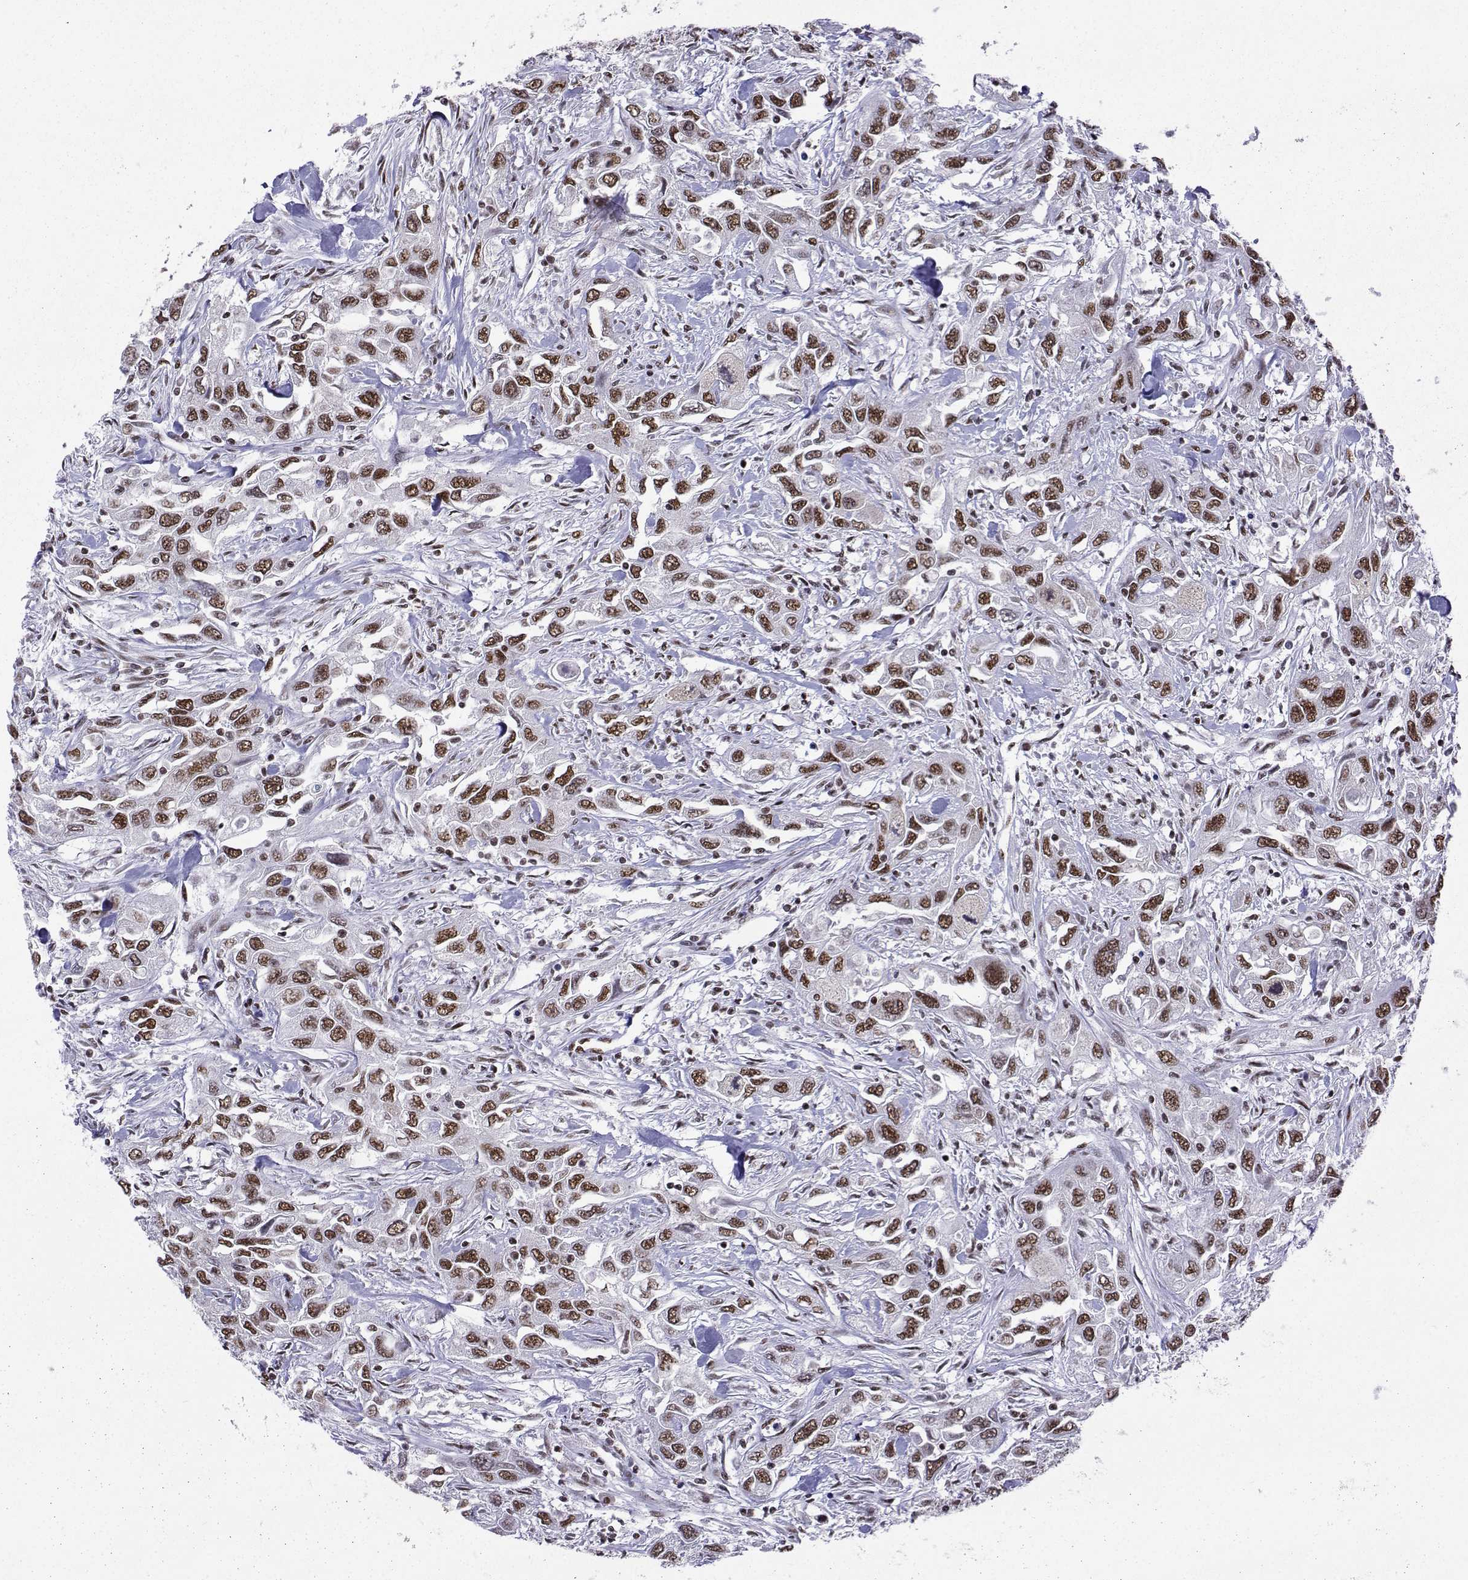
{"staining": {"intensity": "moderate", "quantity": "25%-75%", "location": "nuclear"}, "tissue": "urothelial cancer", "cell_type": "Tumor cells", "image_type": "cancer", "snomed": [{"axis": "morphology", "description": "Urothelial carcinoma, High grade"}, {"axis": "topography", "description": "Urinary bladder"}], "caption": "High-grade urothelial carcinoma was stained to show a protein in brown. There is medium levels of moderate nuclear expression in about 25%-75% of tumor cells.", "gene": "SNRPB2", "patient": {"sex": "male", "age": 76}}